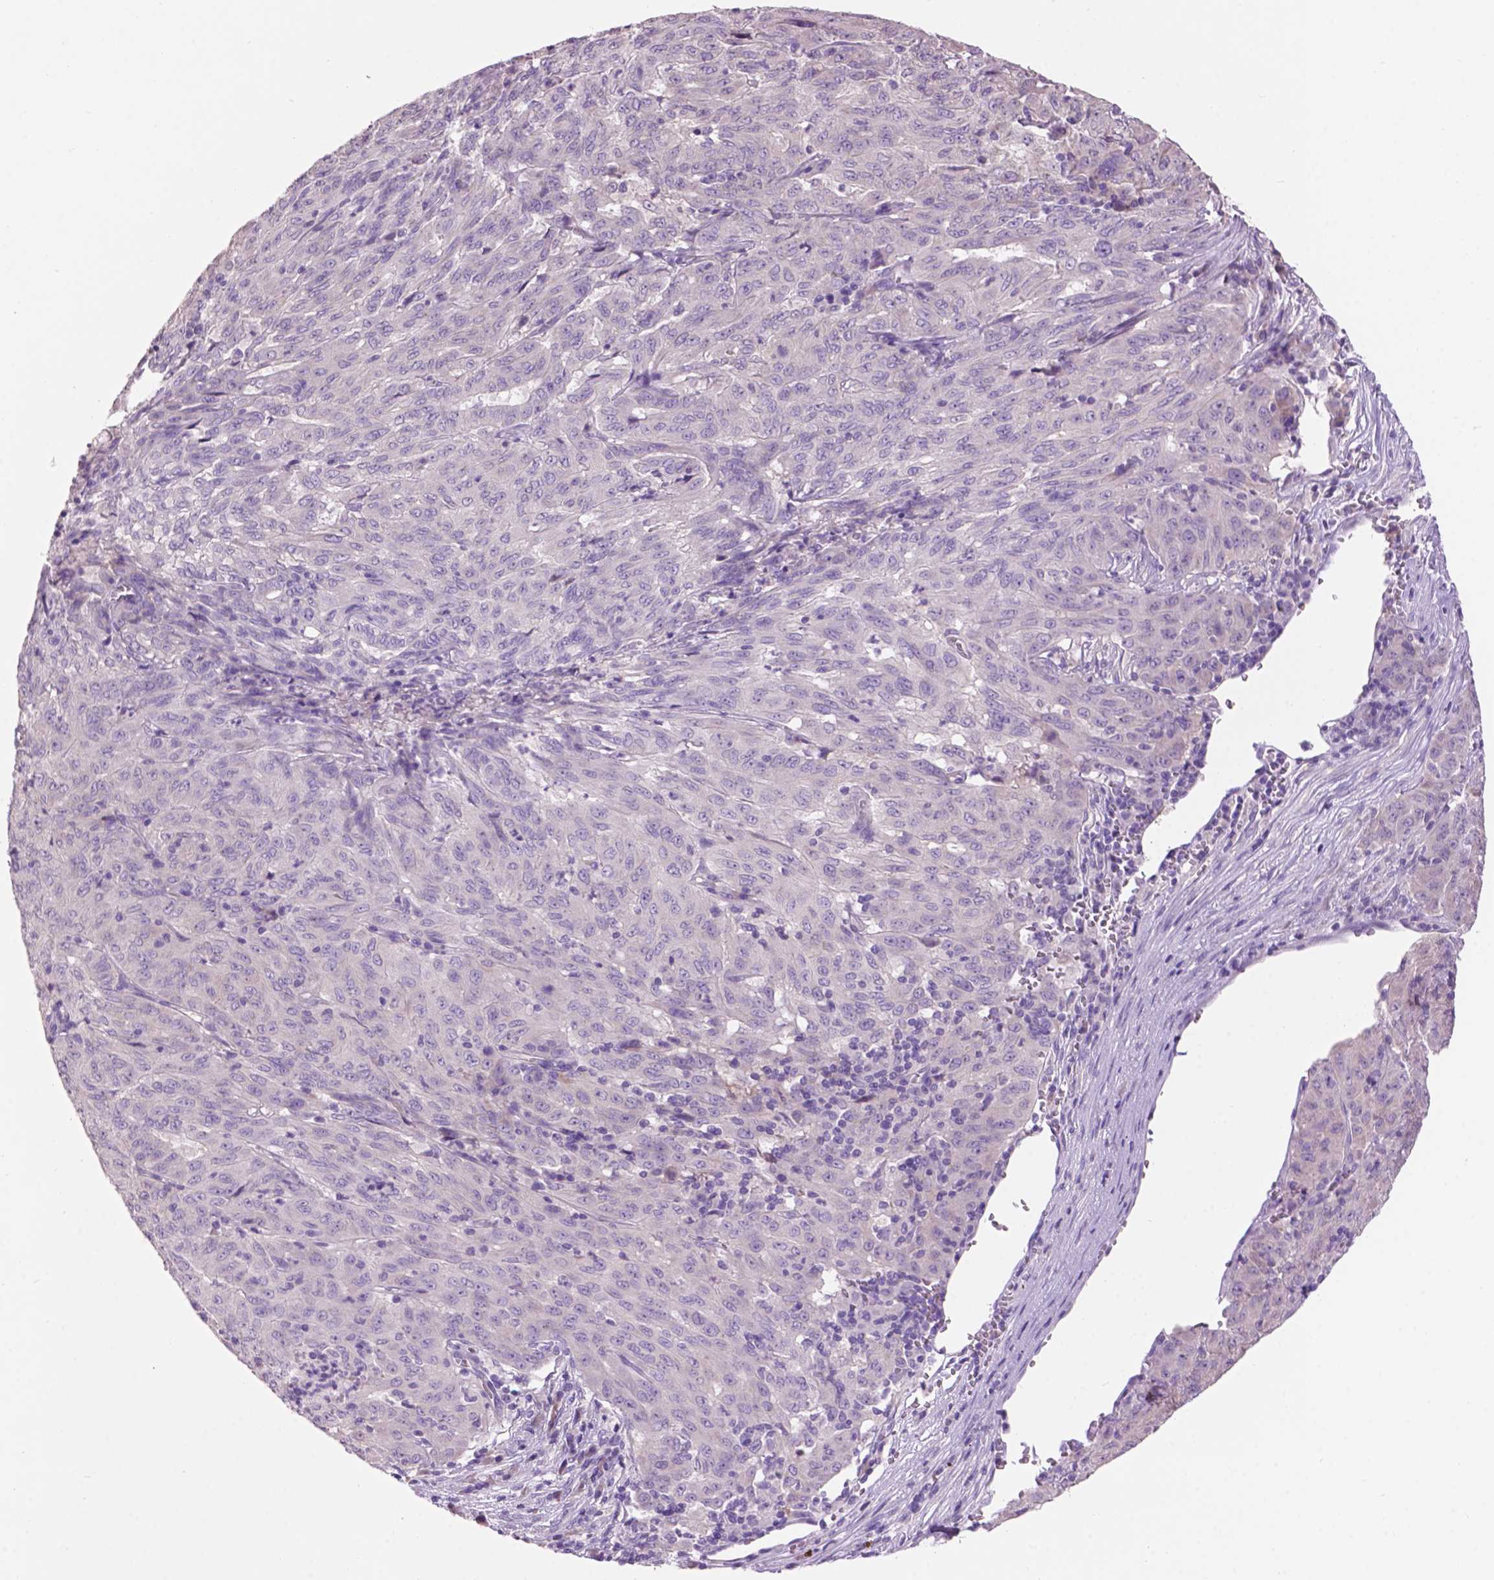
{"staining": {"intensity": "negative", "quantity": "none", "location": "none"}, "tissue": "pancreatic cancer", "cell_type": "Tumor cells", "image_type": "cancer", "snomed": [{"axis": "morphology", "description": "Adenocarcinoma, NOS"}, {"axis": "topography", "description": "Pancreas"}], "caption": "DAB immunohistochemical staining of pancreatic adenocarcinoma demonstrates no significant positivity in tumor cells. Nuclei are stained in blue.", "gene": "CRYBA4", "patient": {"sex": "male", "age": 63}}